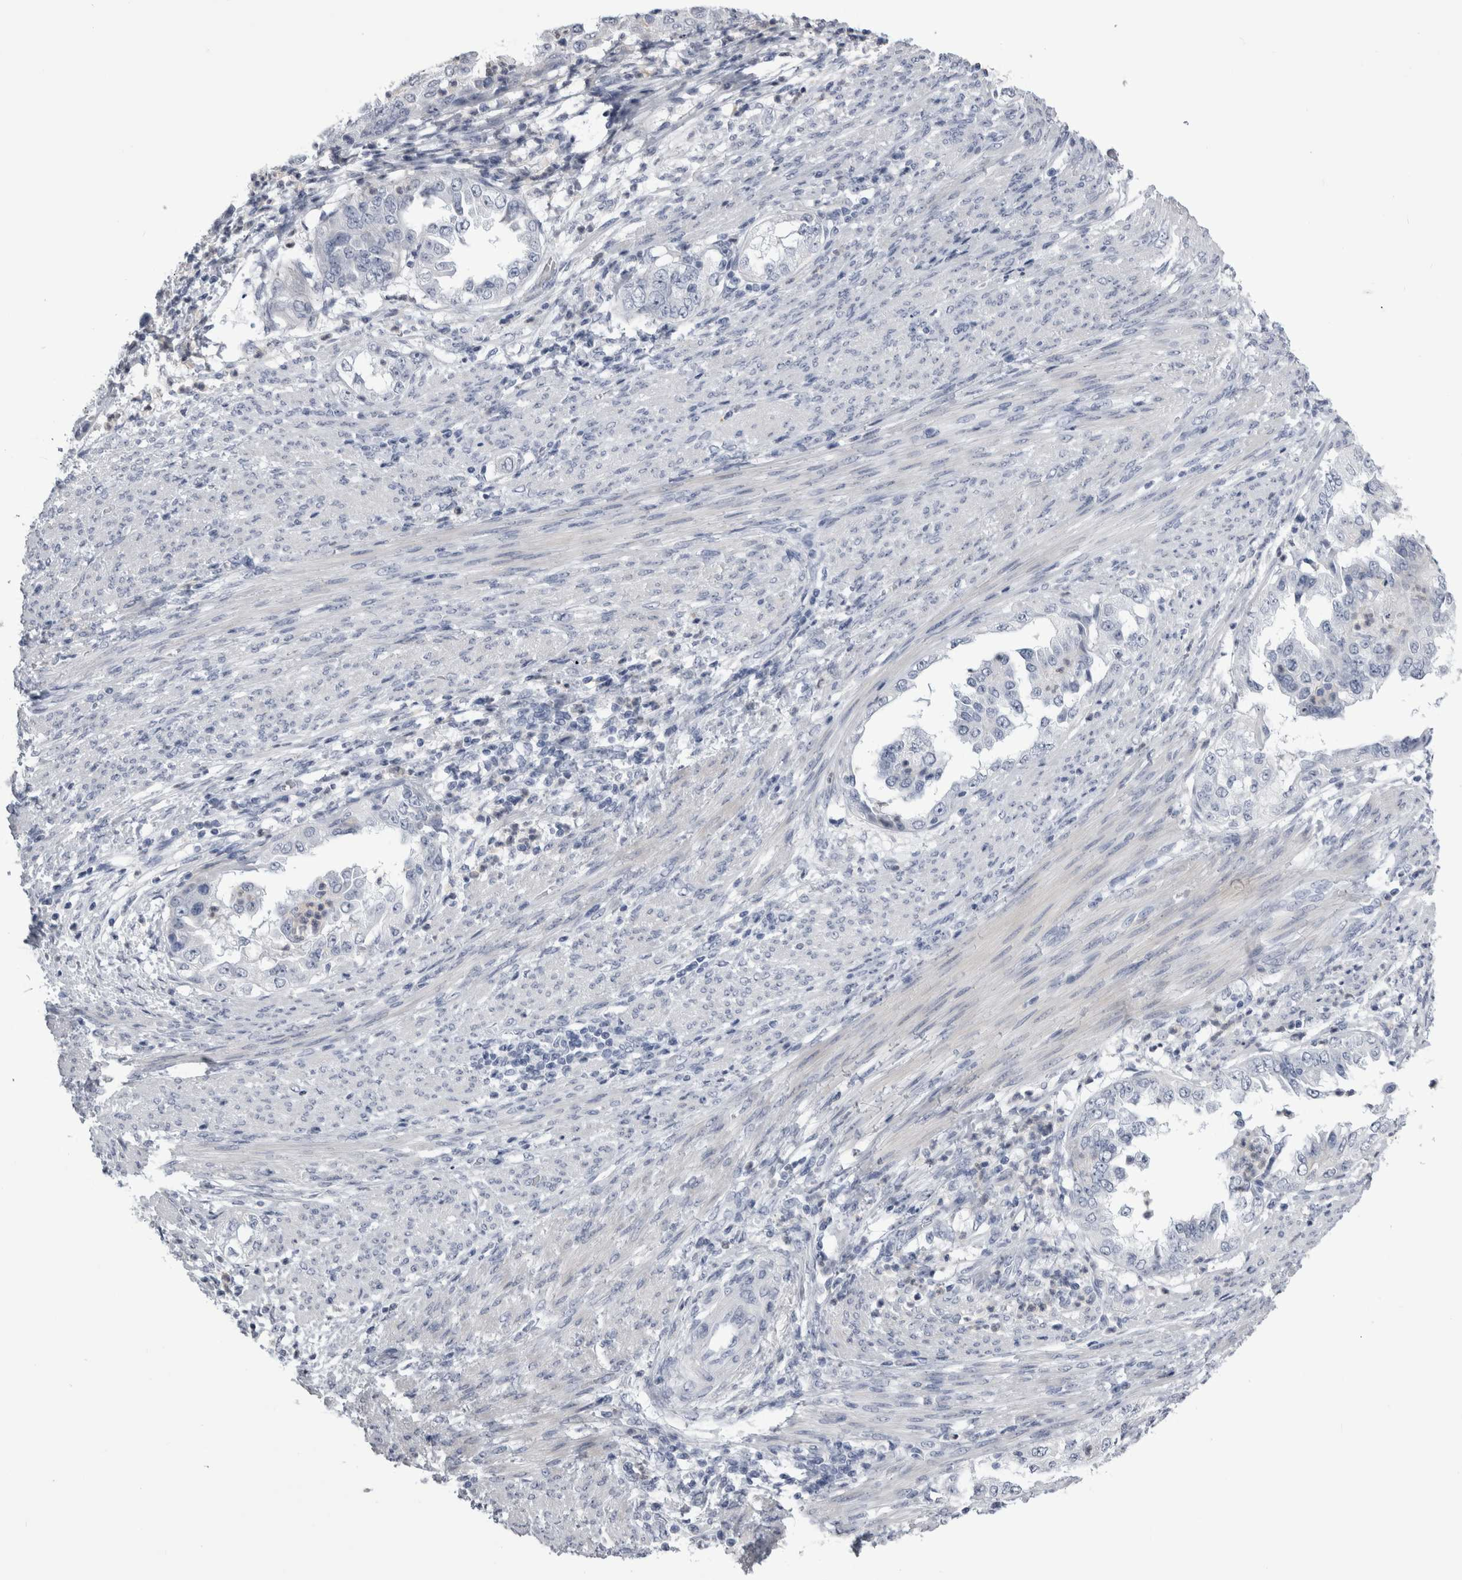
{"staining": {"intensity": "negative", "quantity": "none", "location": "none"}, "tissue": "endometrial cancer", "cell_type": "Tumor cells", "image_type": "cancer", "snomed": [{"axis": "morphology", "description": "Adenocarcinoma, NOS"}, {"axis": "topography", "description": "Endometrium"}], "caption": "Micrograph shows no significant protein expression in tumor cells of endometrial cancer.", "gene": "ALDH8A1", "patient": {"sex": "female", "age": 85}}